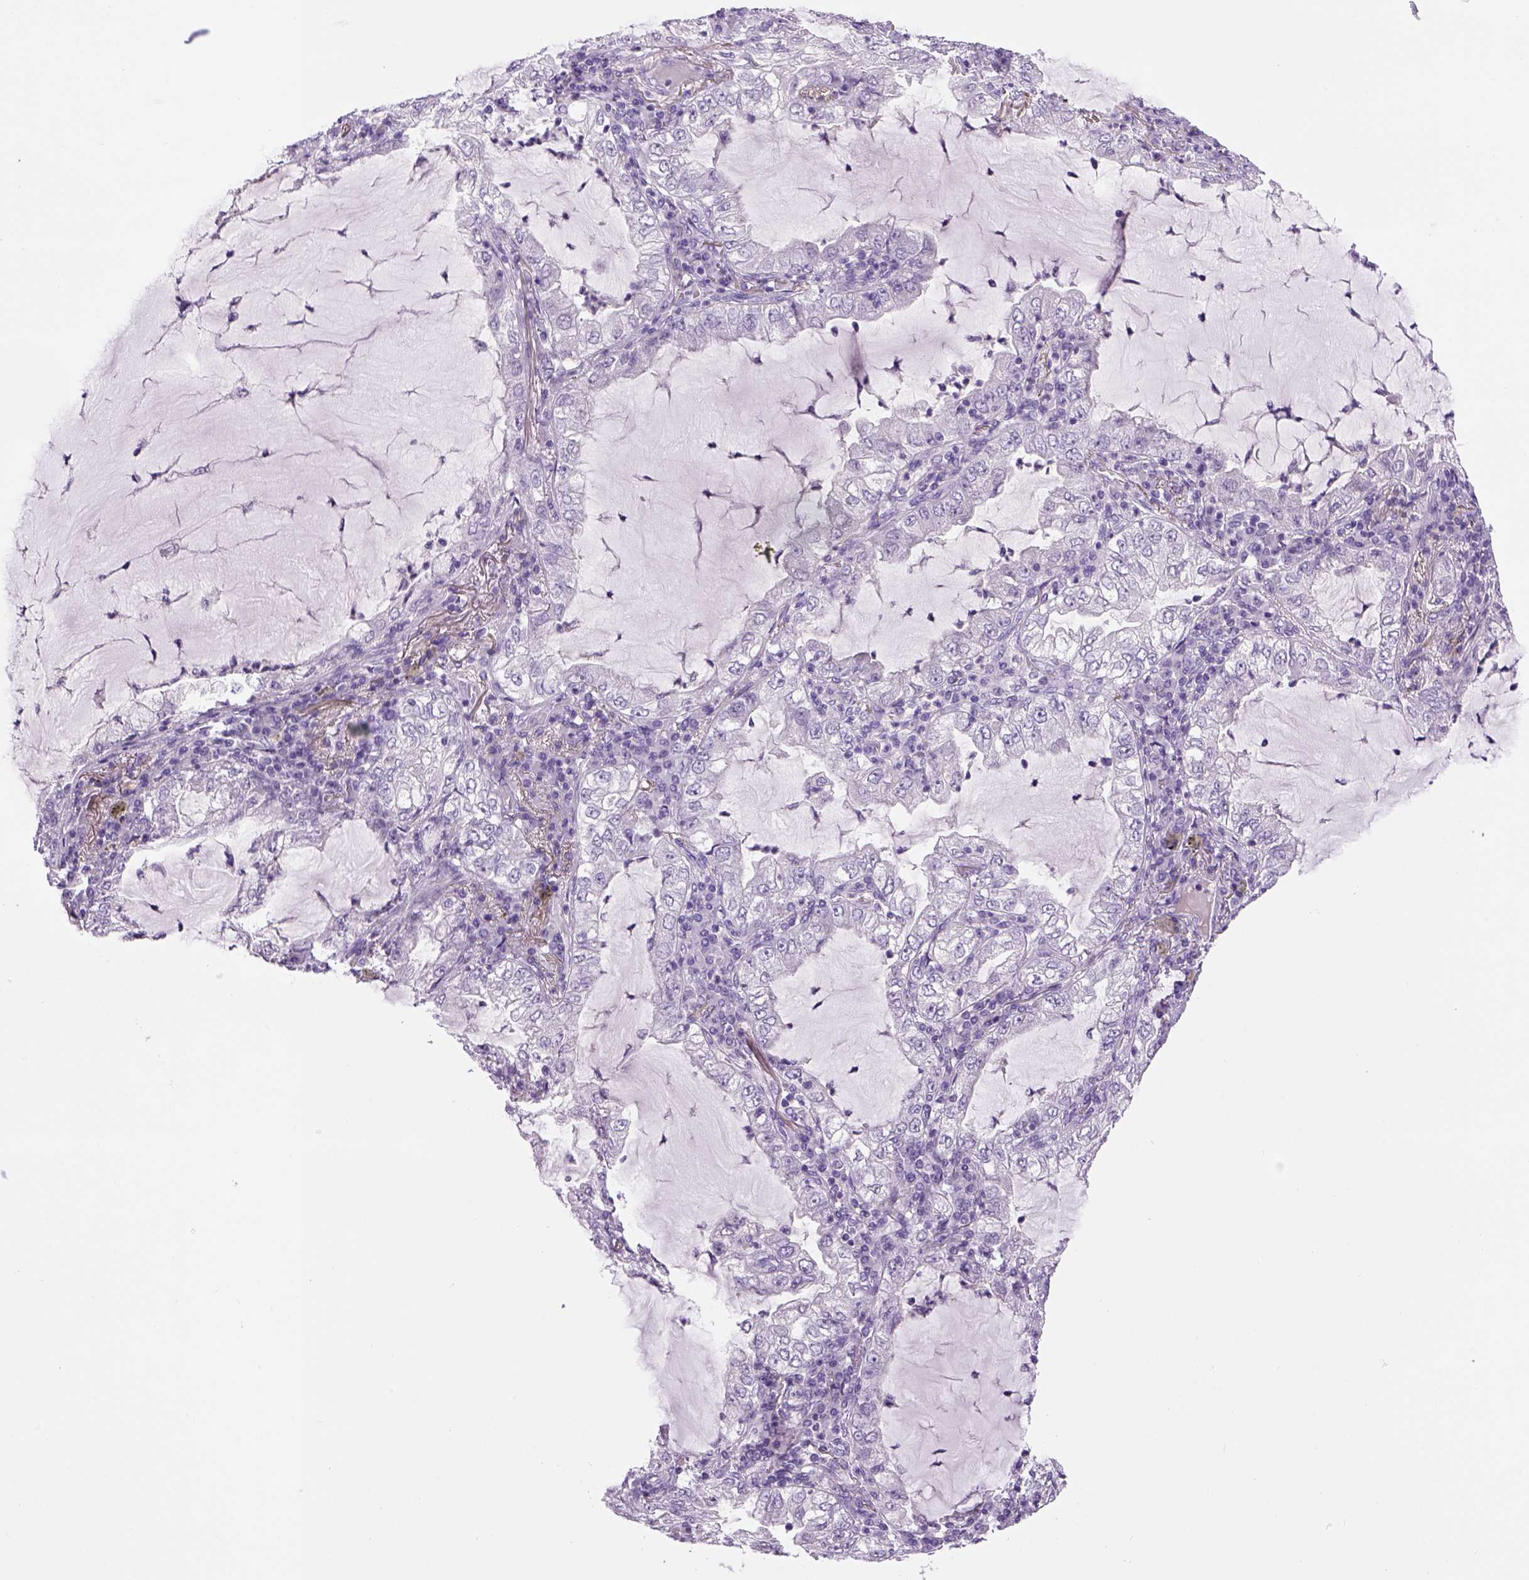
{"staining": {"intensity": "negative", "quantity": "none", "location": "none"}, "tissue": "lung cancer", "cell_type": "Tumor cells", "image_type": "cancer", "snomed": [{"axis": "morphology", "description": "Adenocarcinoma, NOS"}, {"axis": "topography", "description": "Lung"}], "caption": "Tumor cells are negative for brown protein staining in lung adenocarcinoma.", "gene": "DBH", "patient": {"sex": "female", "age": 73}}